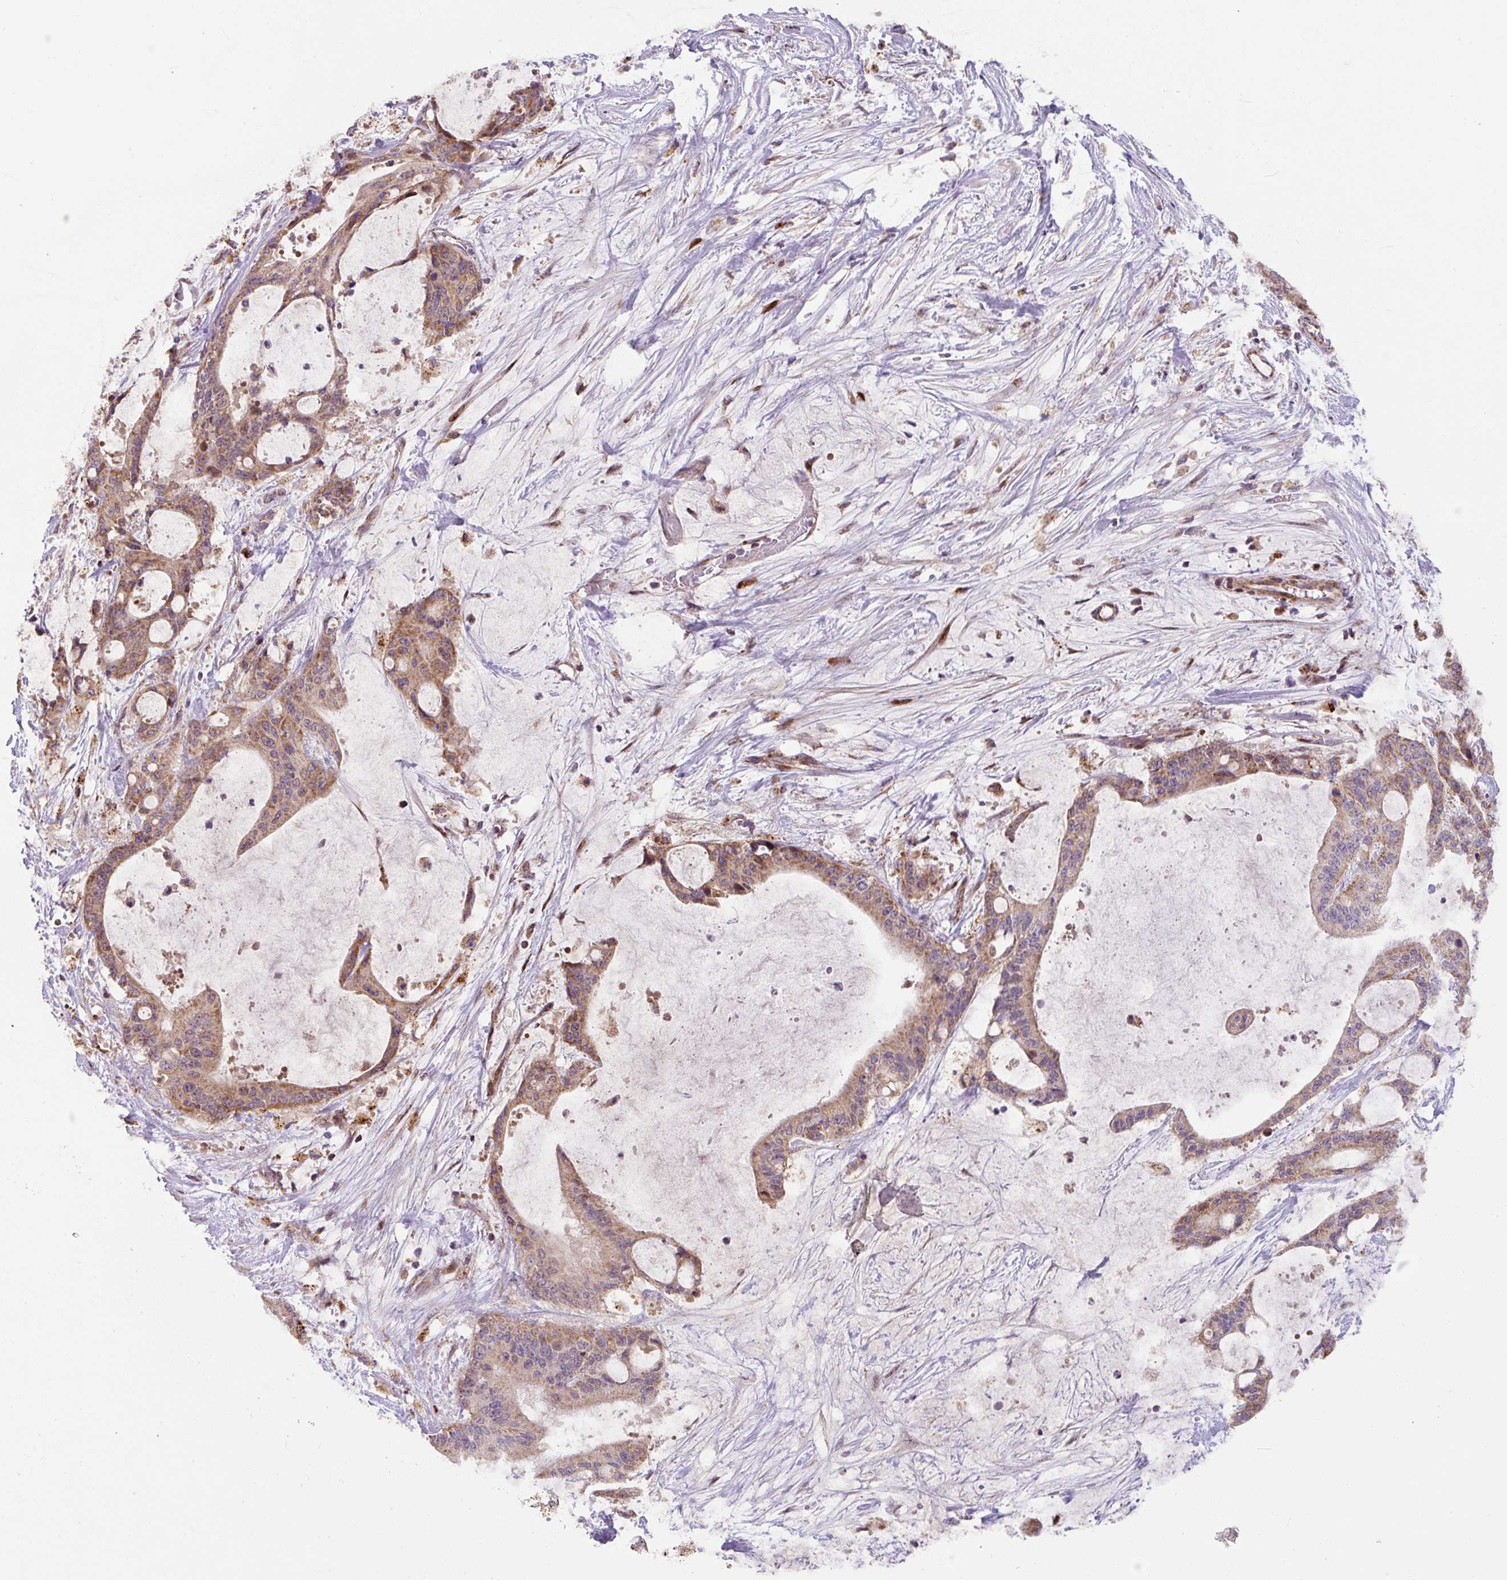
{"staining": {"intensity": "moderate", "quantity": ">75%", "location": "cytoplasmic/membranous"}, "tissue": "liver cancer", "cell_type": "Tumor cells", "image_type": "cancer", "snomed": [{"axis": "morphology", "description": "Normal tissue, NOS"}, {"axis": "morphology", "description": "Cholangiocarcinoma"}, {"axis": "topography", "description": "Liver"}, {"axis": "topography", "description": "Peripheral nerve tissue"}], "caption": "The micrograph reveals immunohistochemical staining of liver cancer. There is moderate cytoplasmic/membranous staining is appreciated in approximately >75% of tumor cells.", "gene": "SARS2", "patient": {"sex": "female", "age": 73}}